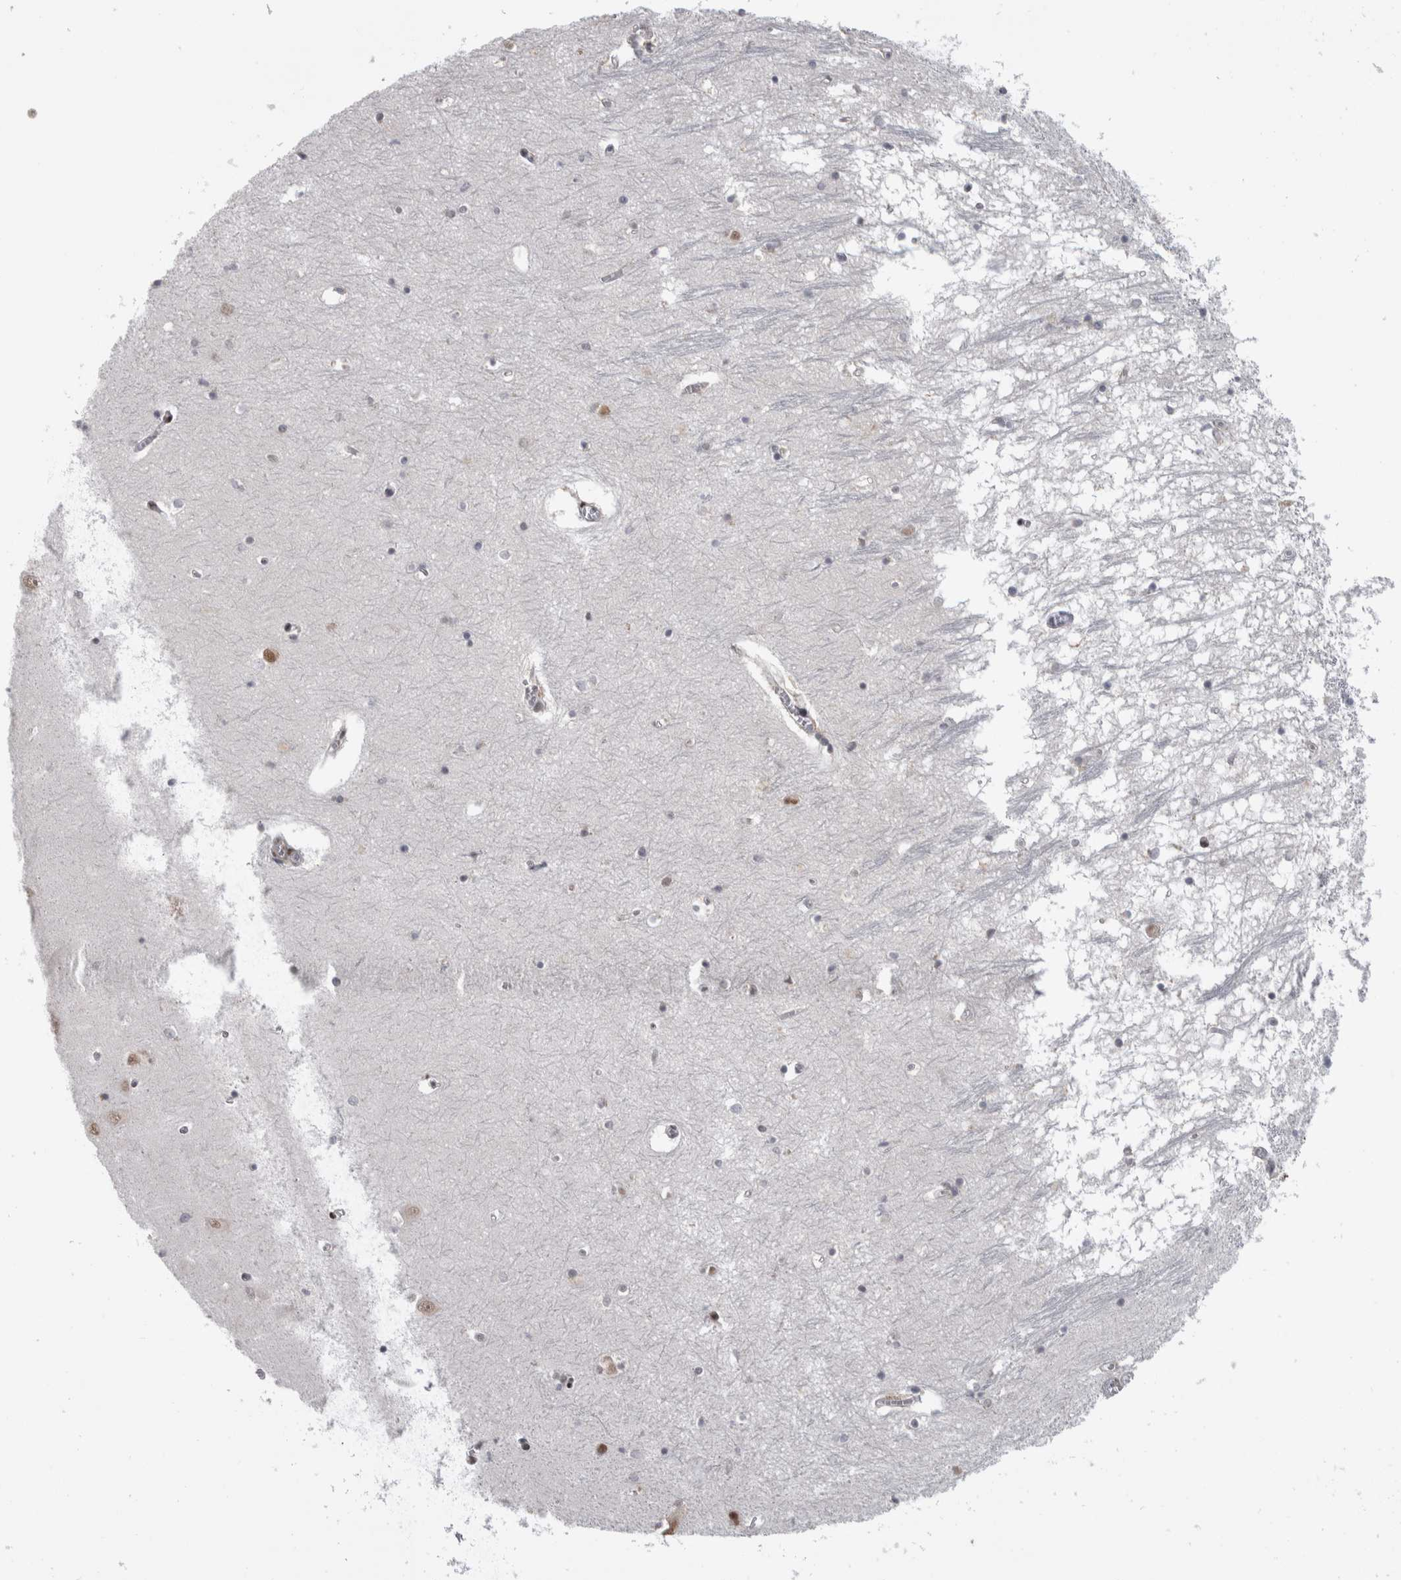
{"staining": {"intensity": "negative", "quantity": "none", "location": "none"}, "tissue": "hippocampus", "cell_type": "Glial cells", "image_type": "normal", "snomed": [{"axis": "morphology", "description": "Normal tissue, NOS"}, {"axis": "topography", "description": "Hippocampus"}], "caption": "IHC of benign human hippocampus exhibits no staining in glial cells. The staining was performed using DAB to visualize the protein expression in brown, while the nuclei were stained in blue with hematoxylin (Magnification: 20x).", "gene": "HEXIM2", "patient": {"sex": "male", "age": 70}}